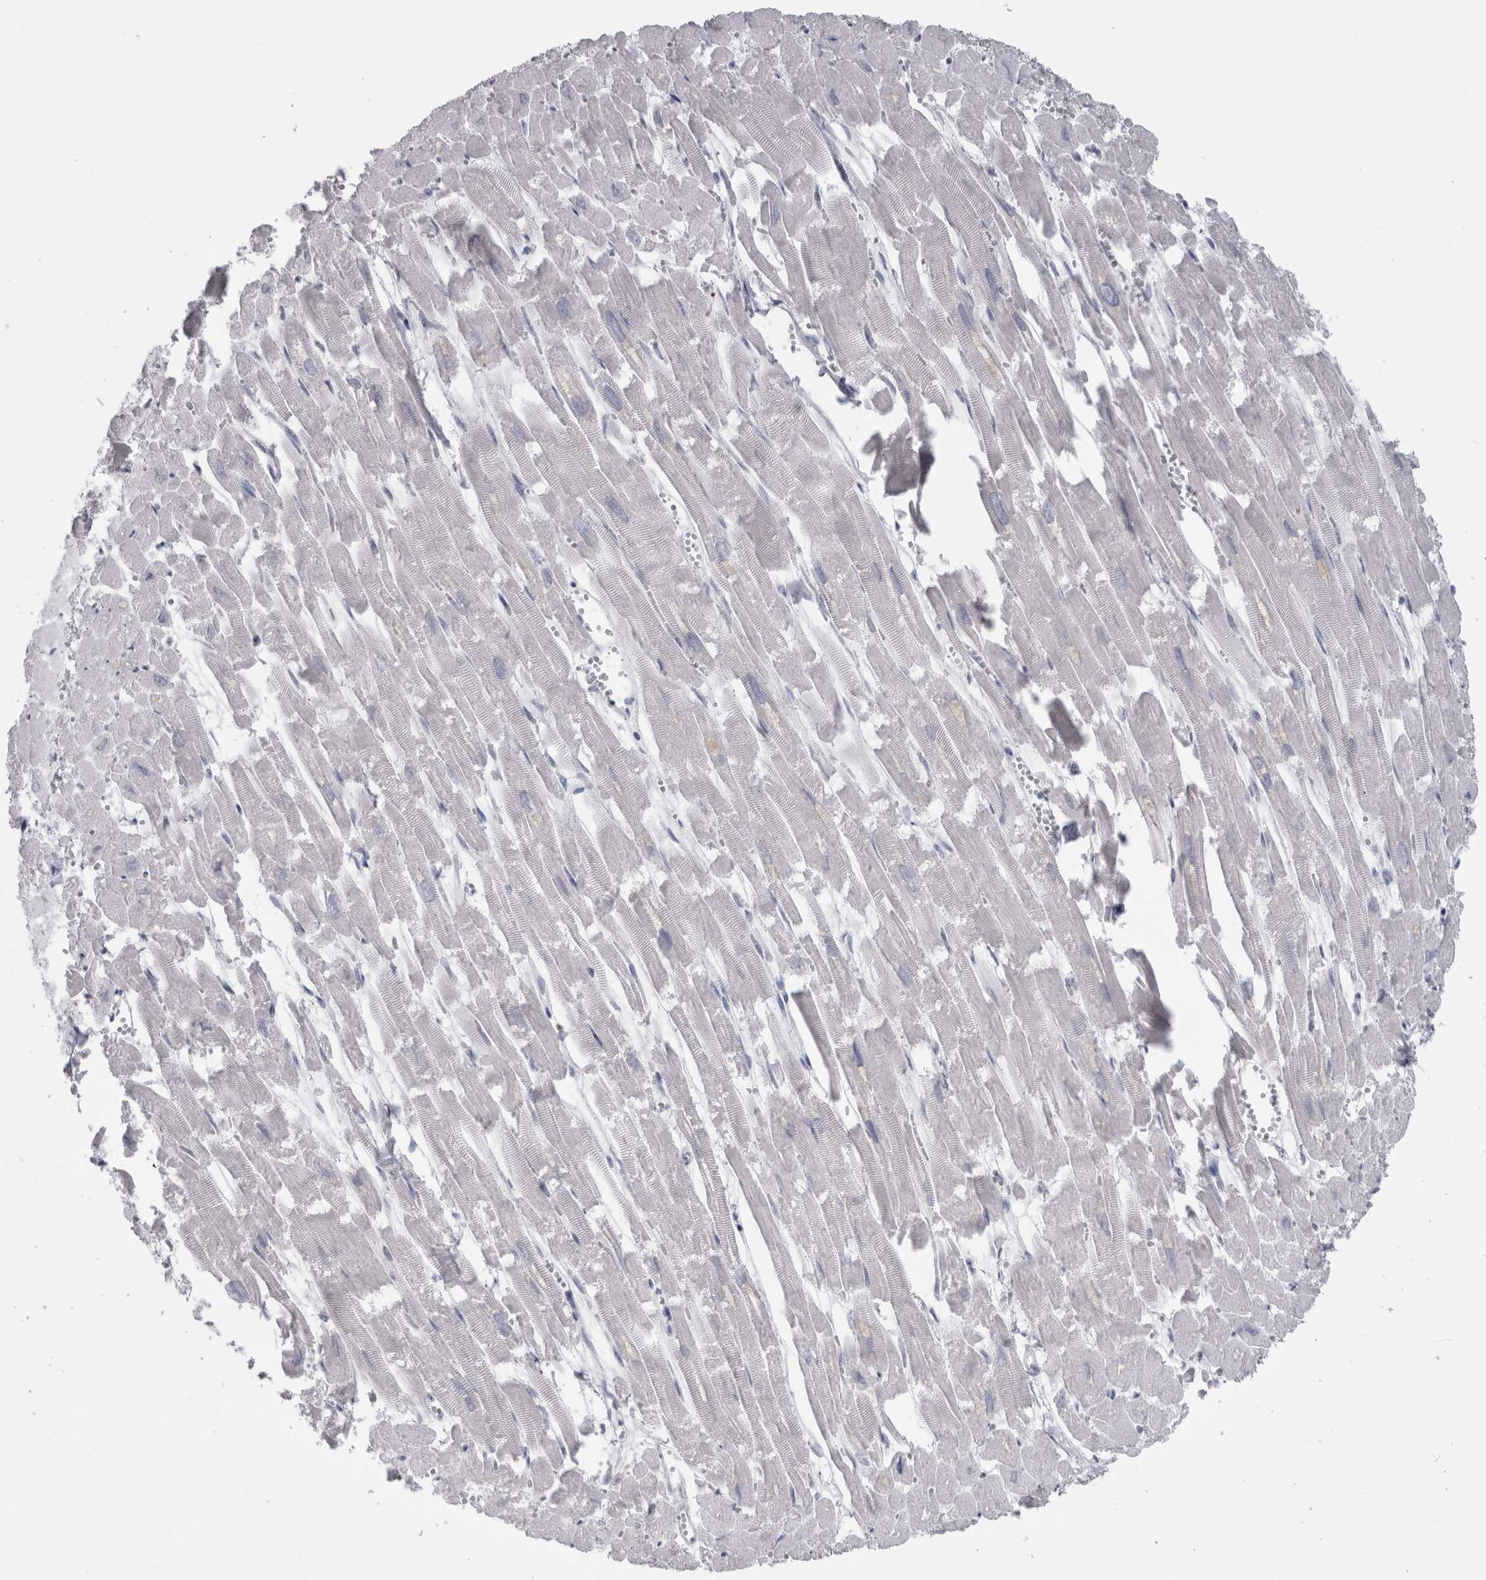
{"staining": {"intensity": "negative", "quantity": "none", "location": "none"}, "tissue": "heart muscle", "cell_type": "Cardiomyocytes", "image_type": "normal", "snomed": [{"axis": "morphology", "description": "Normal tissue, NOS"}, {"axis": "topography", "description": "Heart"}], "caption": "Immunohistochemical staining of benign heart muscle shows no significant expression in cardiomyocytes.", "gene": "PTH", "patient": {"sex": "male", "age": 54}}